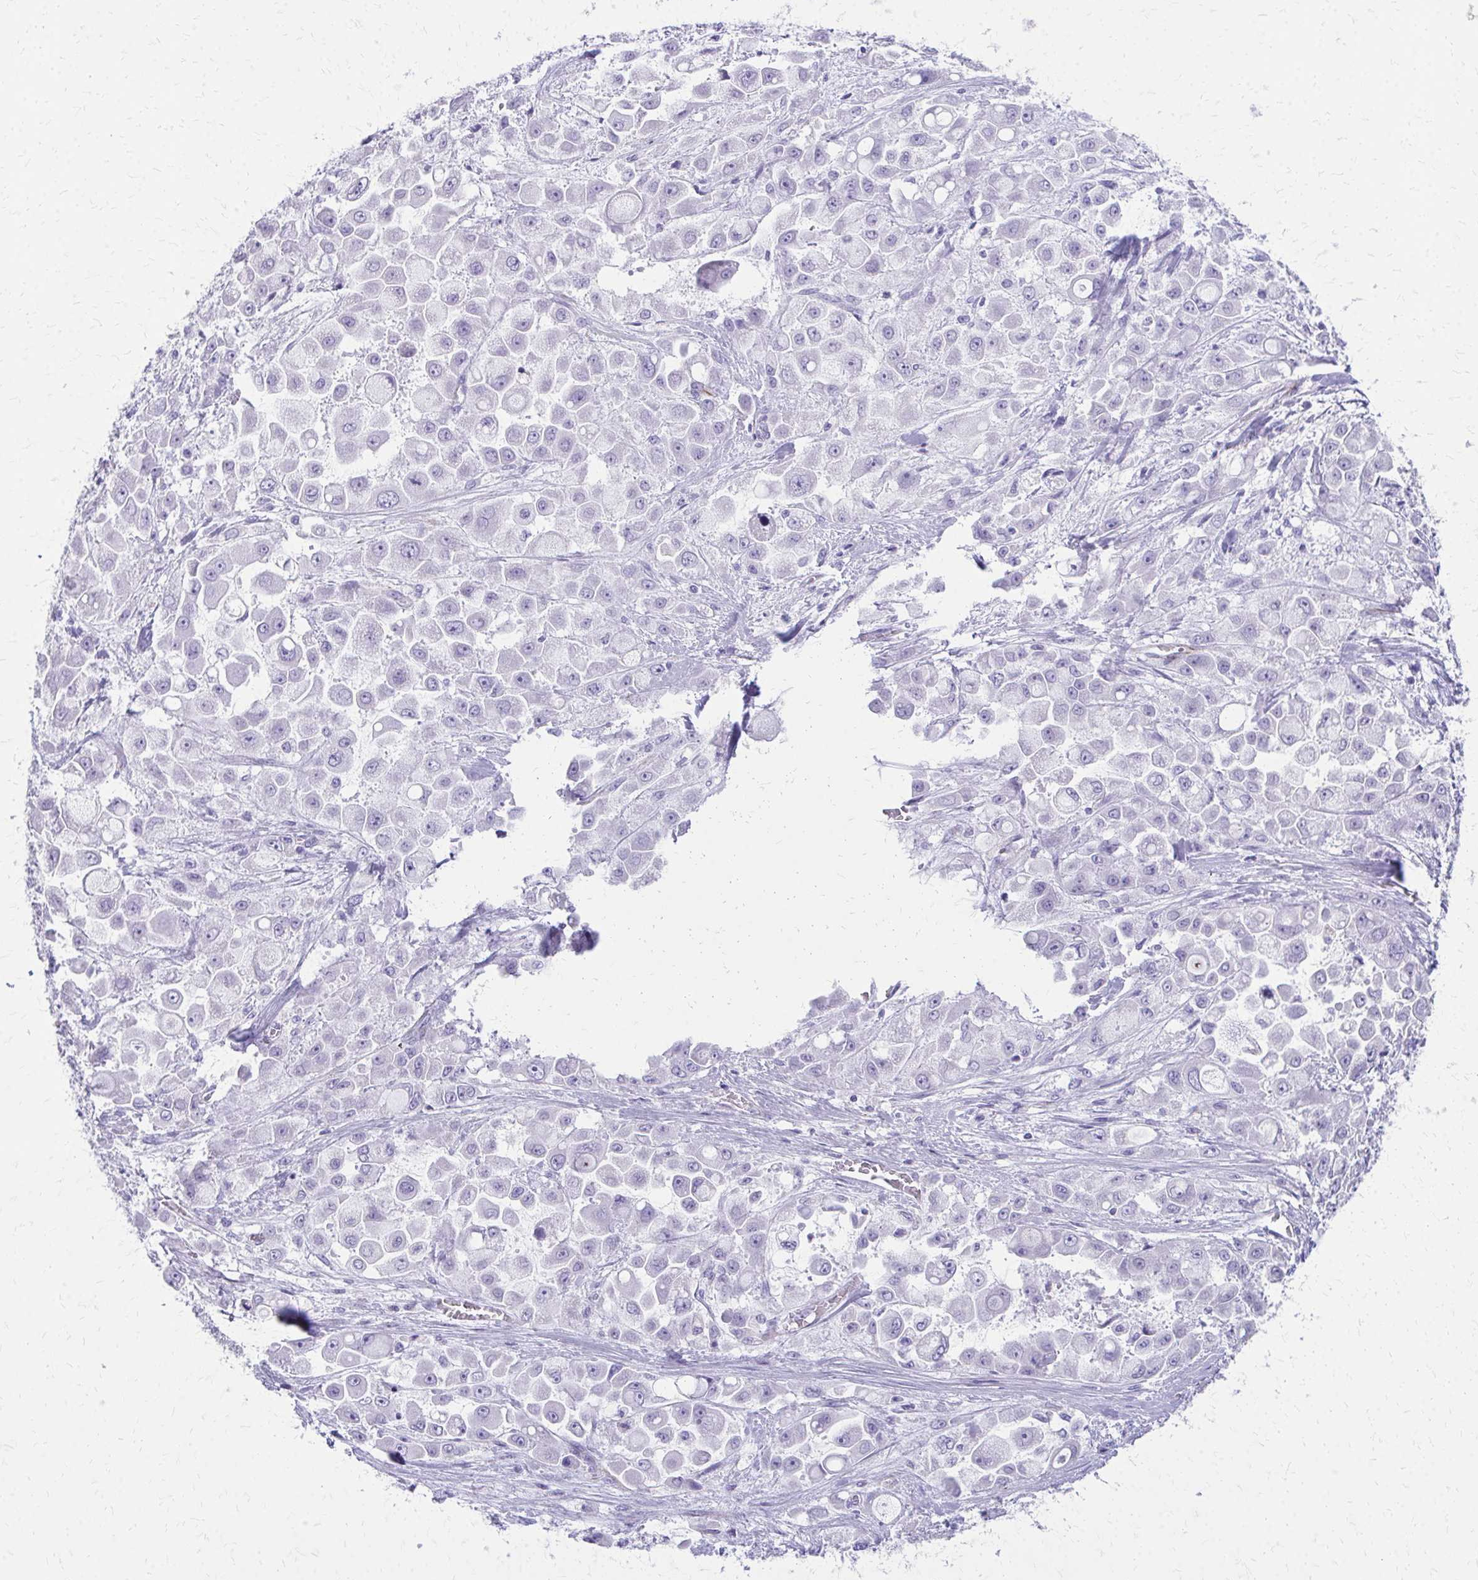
{"staining": {"intensity": "negative", "quantity": "none", "location": "none"}, "tissue": "stomach cancer", "cell_type": "Tumor cells", "image_type": "cancer", "snomed": [{"axis": "morphology", "description": "Adenocarcinoma, NOS"}, {"axis": "topography", "description": "Stomach"}], "caption": "IHC of human stomach cancer exhibits no positivity in tumor cells.", "gene": "TRIM6", "patient": {"sex": "female", "age": 76}}